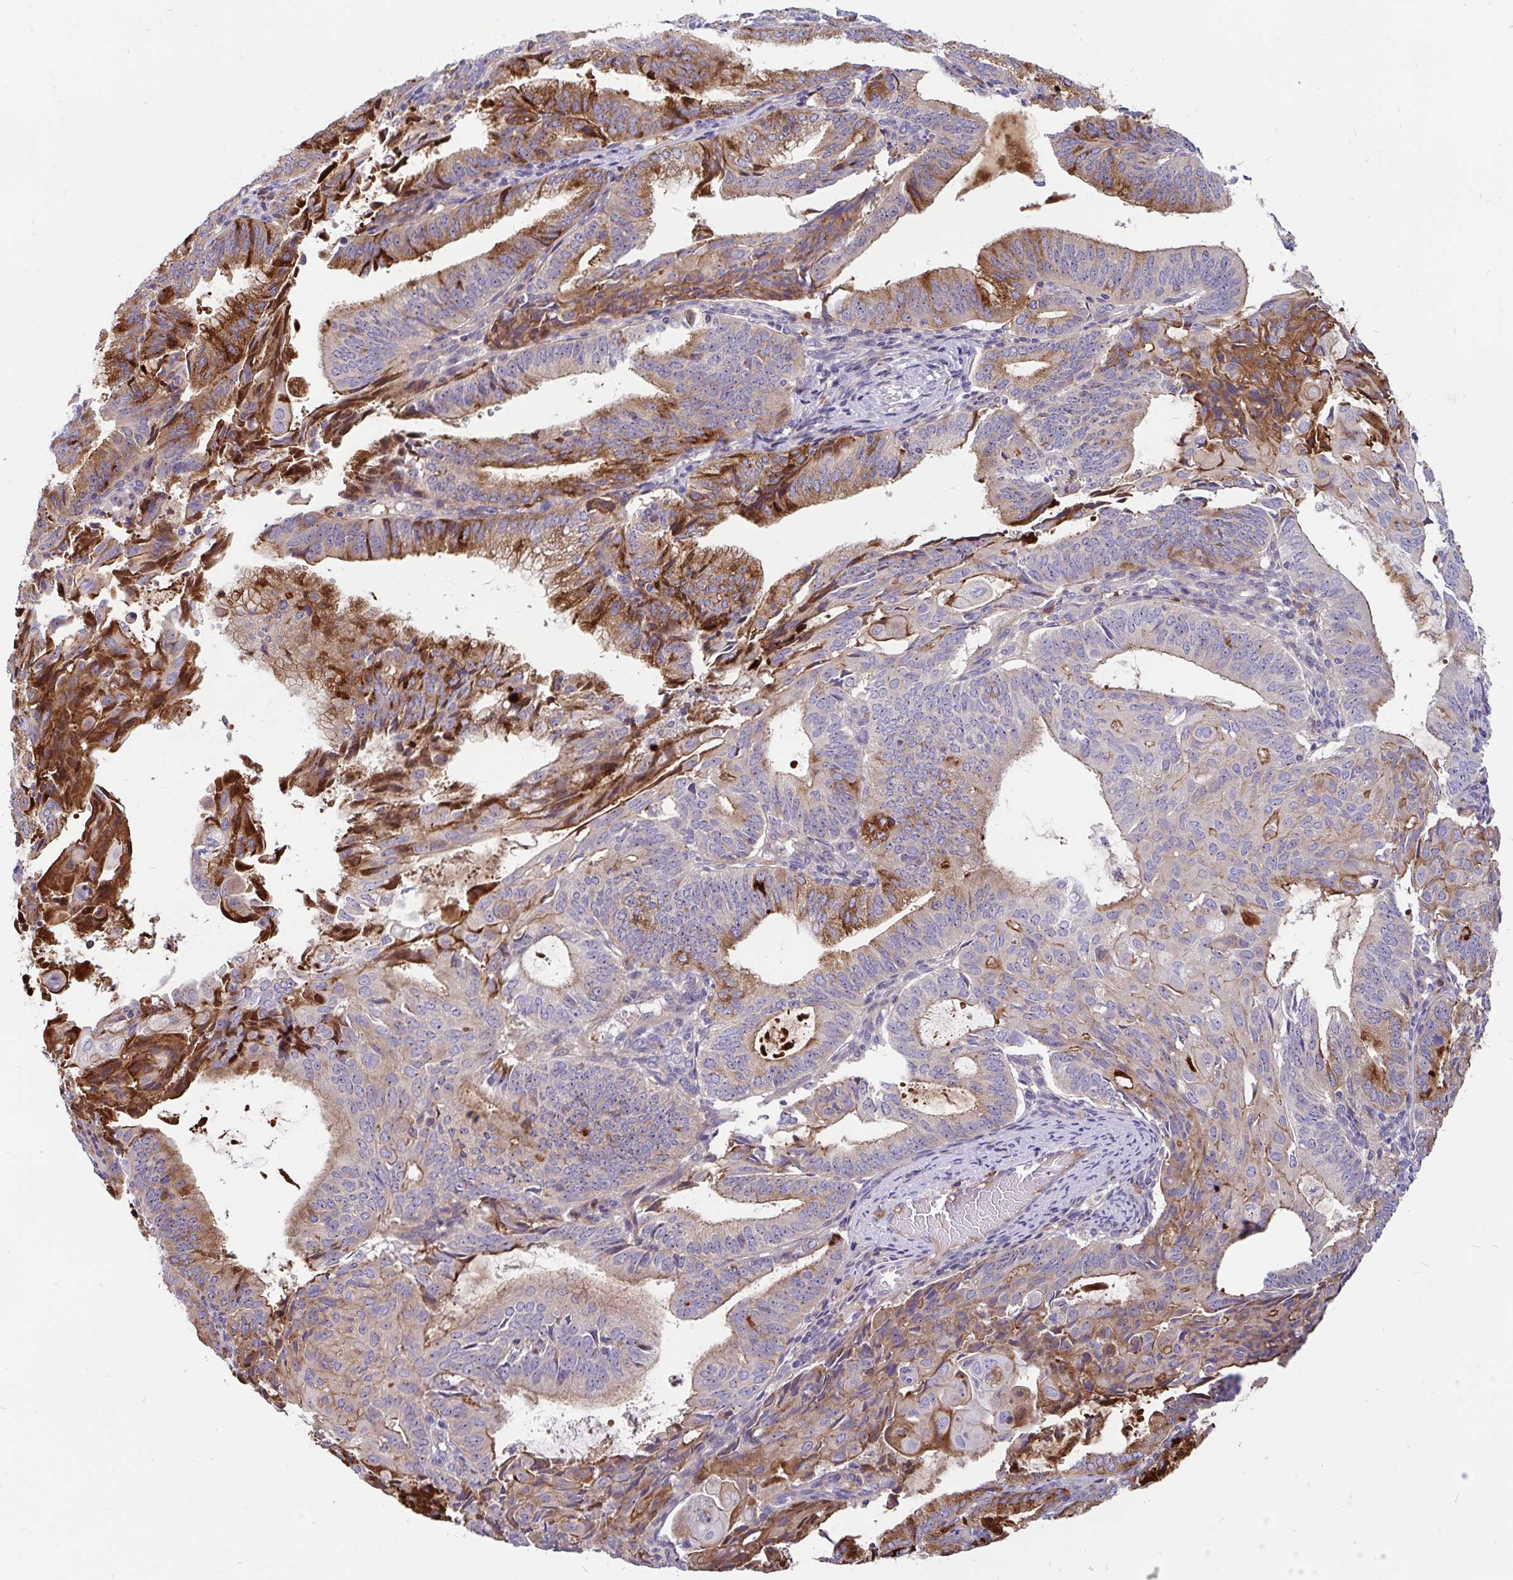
{"staining": {"intensity": "strong", "quantity": "25%-75%", "location": "cytoplasmic/membranous"}, "tissue": "endometrial cancer", "cell_type": "Tumor cells", "image_type": "cancer", "snomed": [{"axis": "morphology", "description": "Adenocarcinoma, NOS"}, {"axis": "topography", "description": "Endometrium"}], "caption": "DAB immunohistochemical staining of human endometrial cancer (adenocarcinoma) shows strong cytoplasmic/membranous protein expression in approximately 25%-75% of tumor cells.", "gene": "LRRC26", "patient": {"sex": "female", "age": 49}}